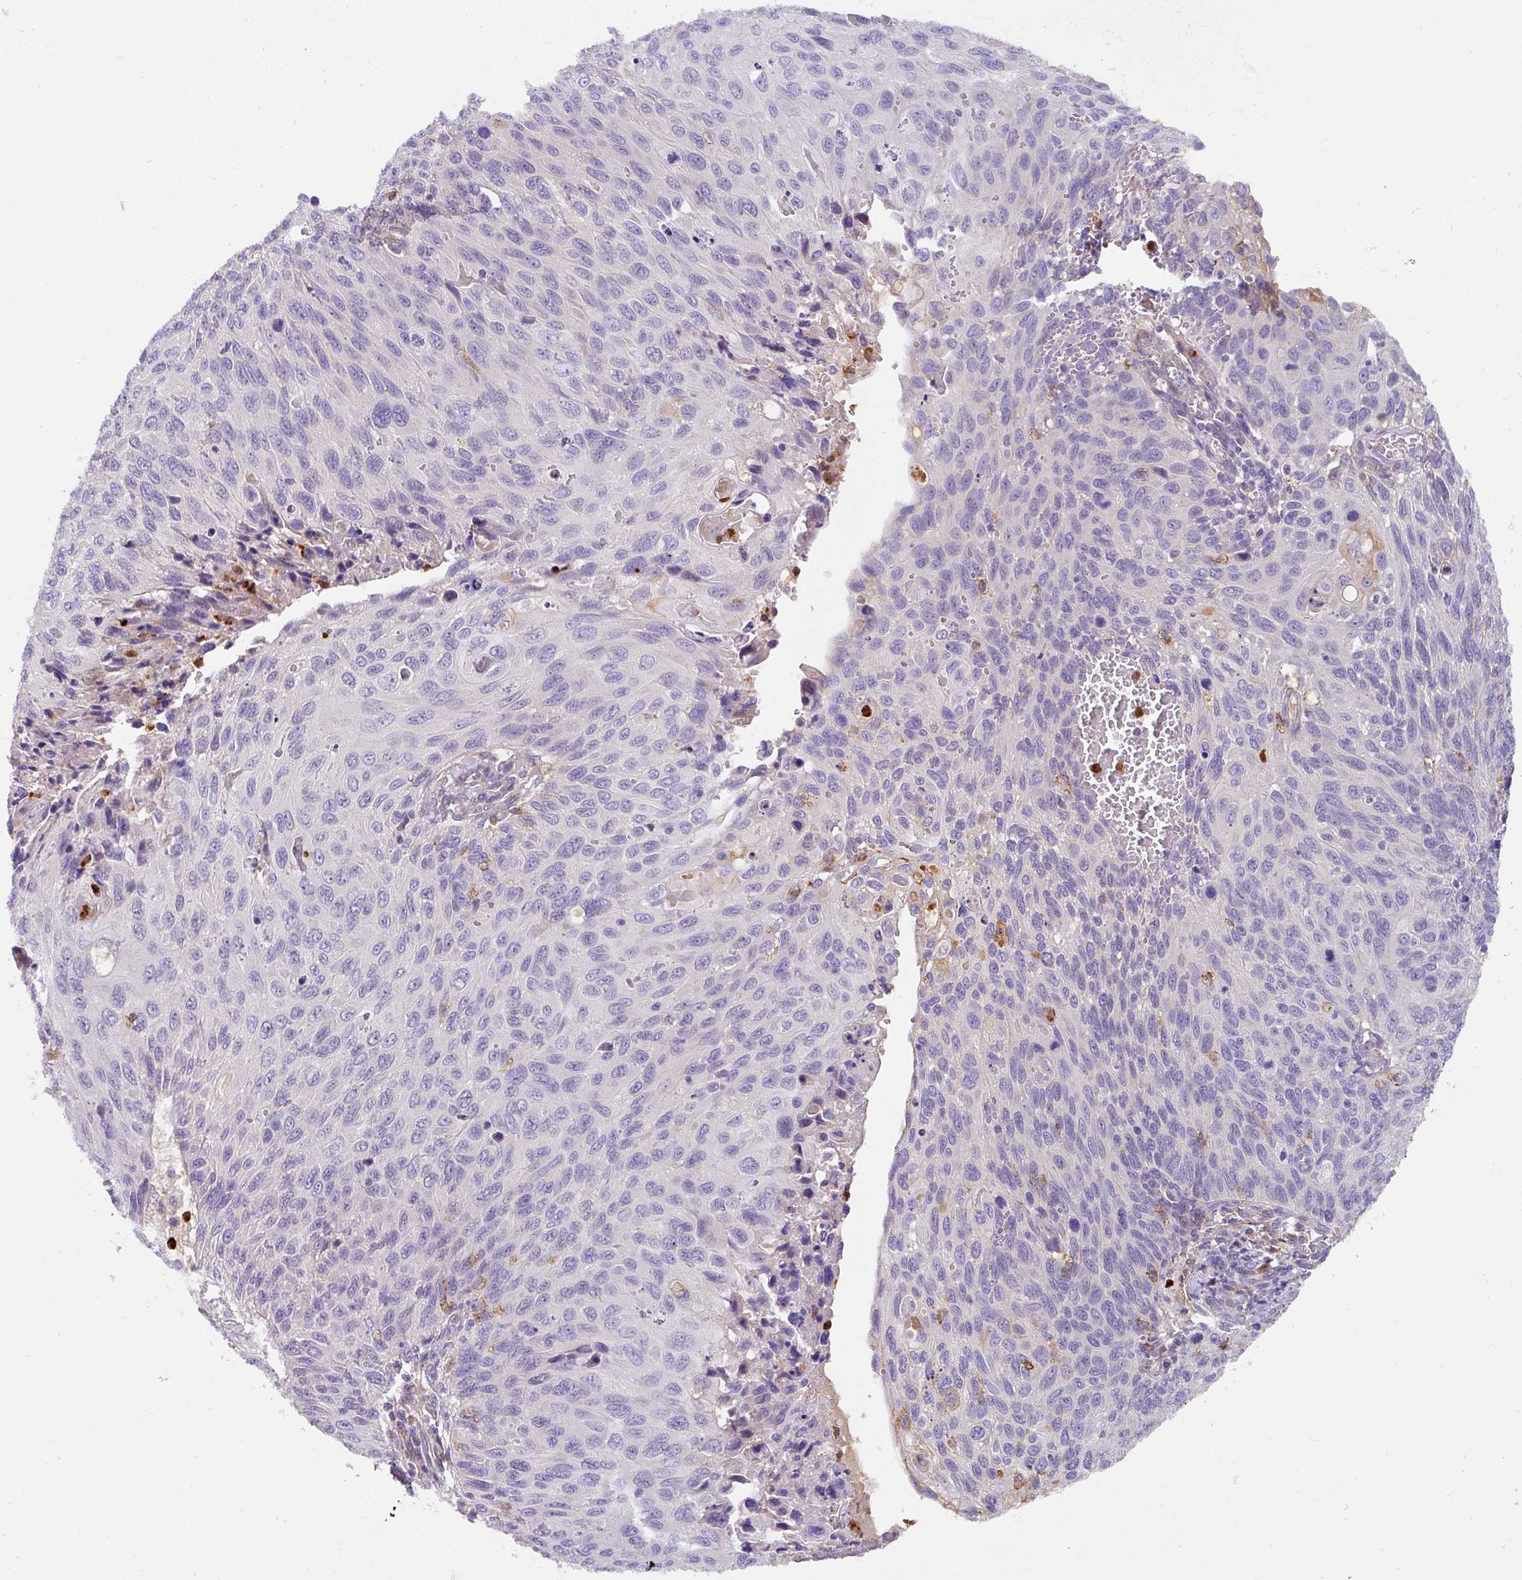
{"staining": {"intensity": "negative", "quantity": "none", "location": "none"}, "tissue": "cervical cancer", "cell_type": "Tumor cells", "image_type": "cancer", "snomed": [{"axis": "morphology", "description": "Squamous cell carcinoma, NOS"}, {"axis": "topography", "description": "Cervix"}], "caption": "An image of human cervical cancer is negative for staining in tumor cells.", "gene": "CRISP3", "patient": {"sex": "female", "age": 70}}